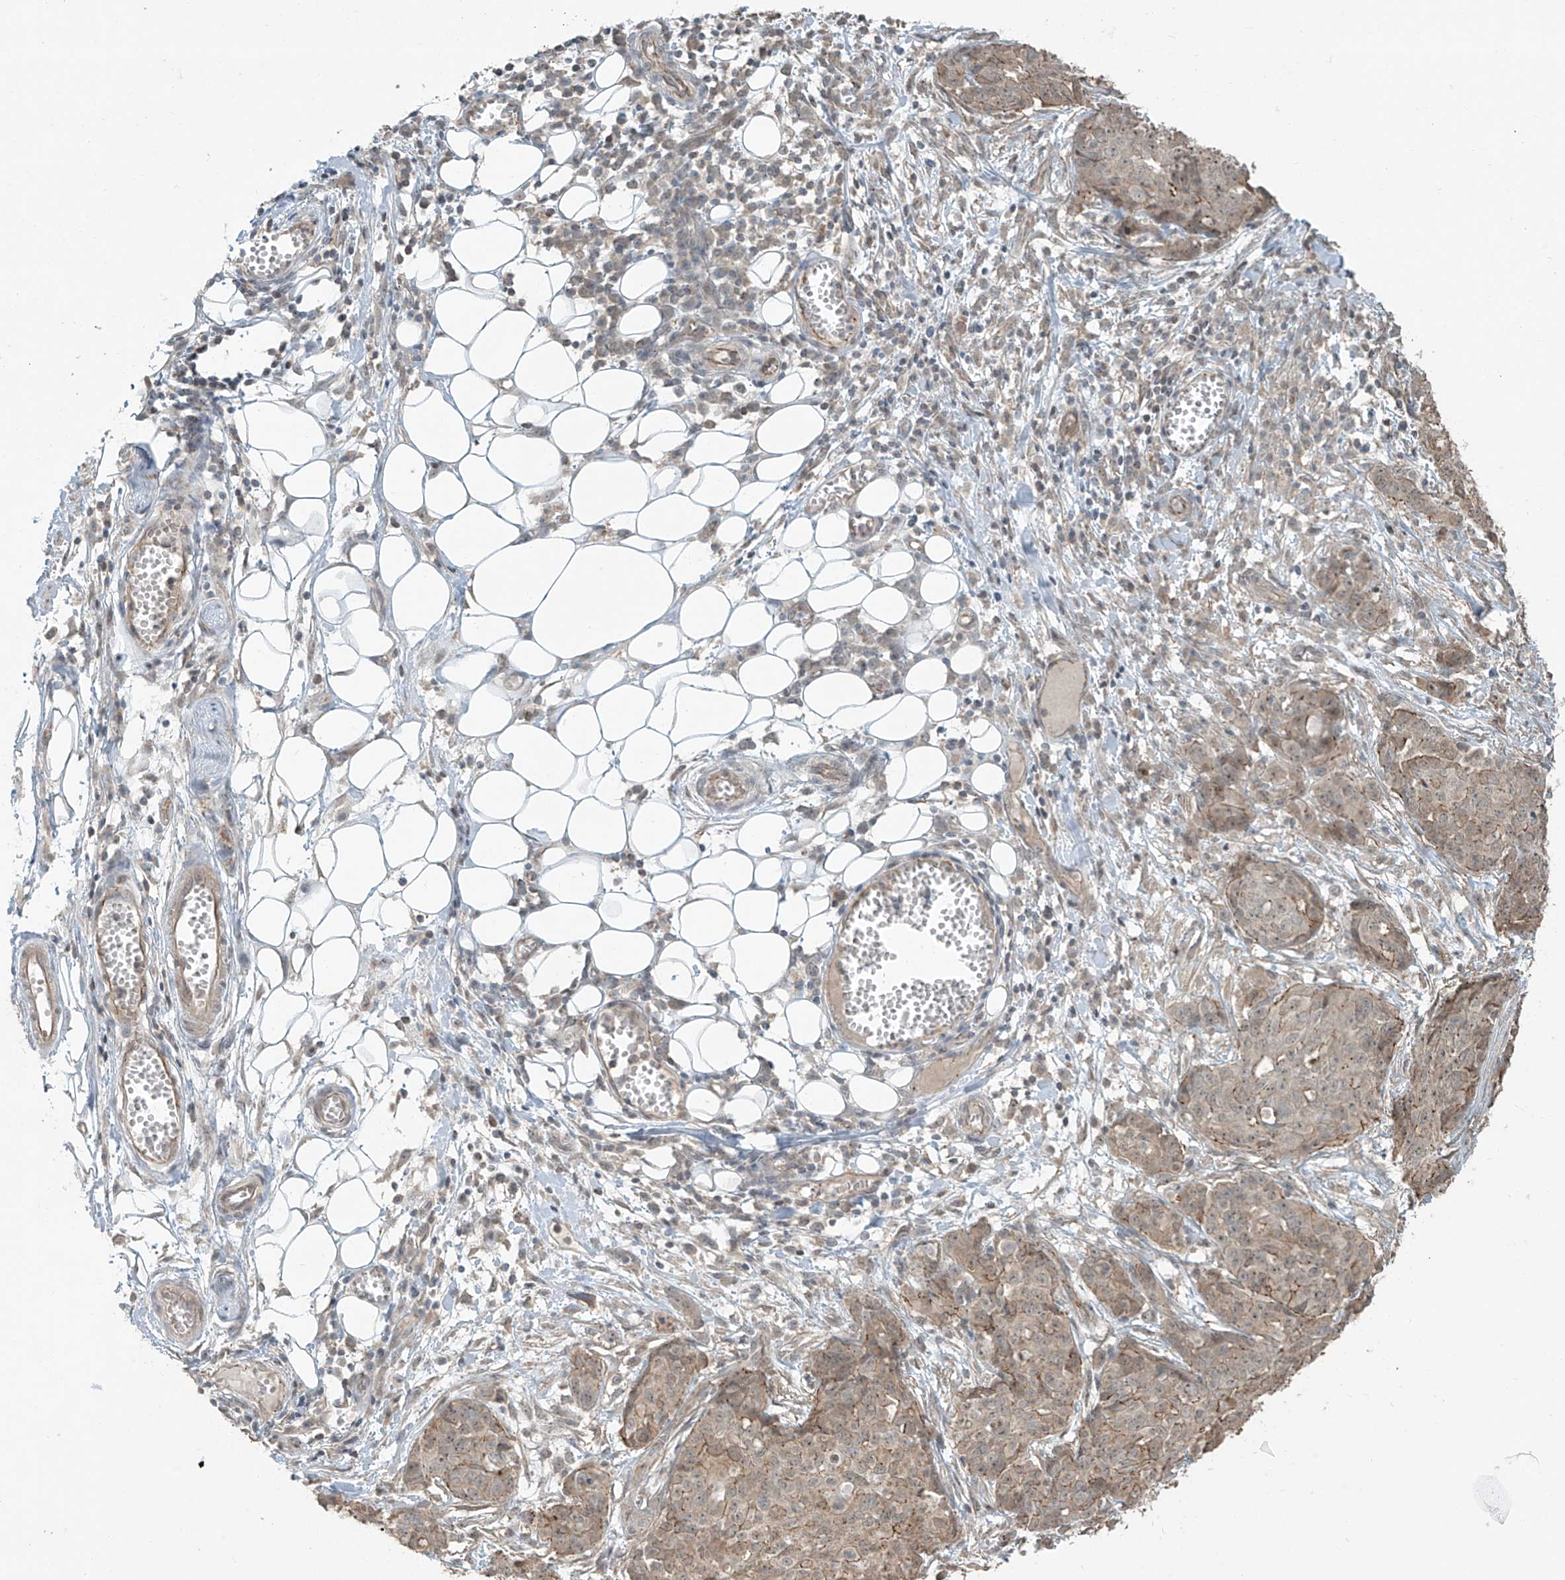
{"staining": {"intensity": "moderate", "quantity": ">75%", "location": "cytoplasmic/membranous"}, "tissue": "ovarian cancer", "cell_type": "Tumor cells", "image_type": "cancer", "snomed": [{"axis": "morphology", "description": "Cystadenocarcinoma, serous, NOS"}, {"axis": "topography", "description": "Soft tissue"}, {"axis": "topography", "description": "Ovary"}], "caption": "Human ovarian serous cystadenocarcinoma stained for a protein (brown) displays moderate cytoplasmic/membranous positive staining in about >75% of tumor cells.", "gene": "ZNF16", "patient": {"sex": "female", "age": 57}}